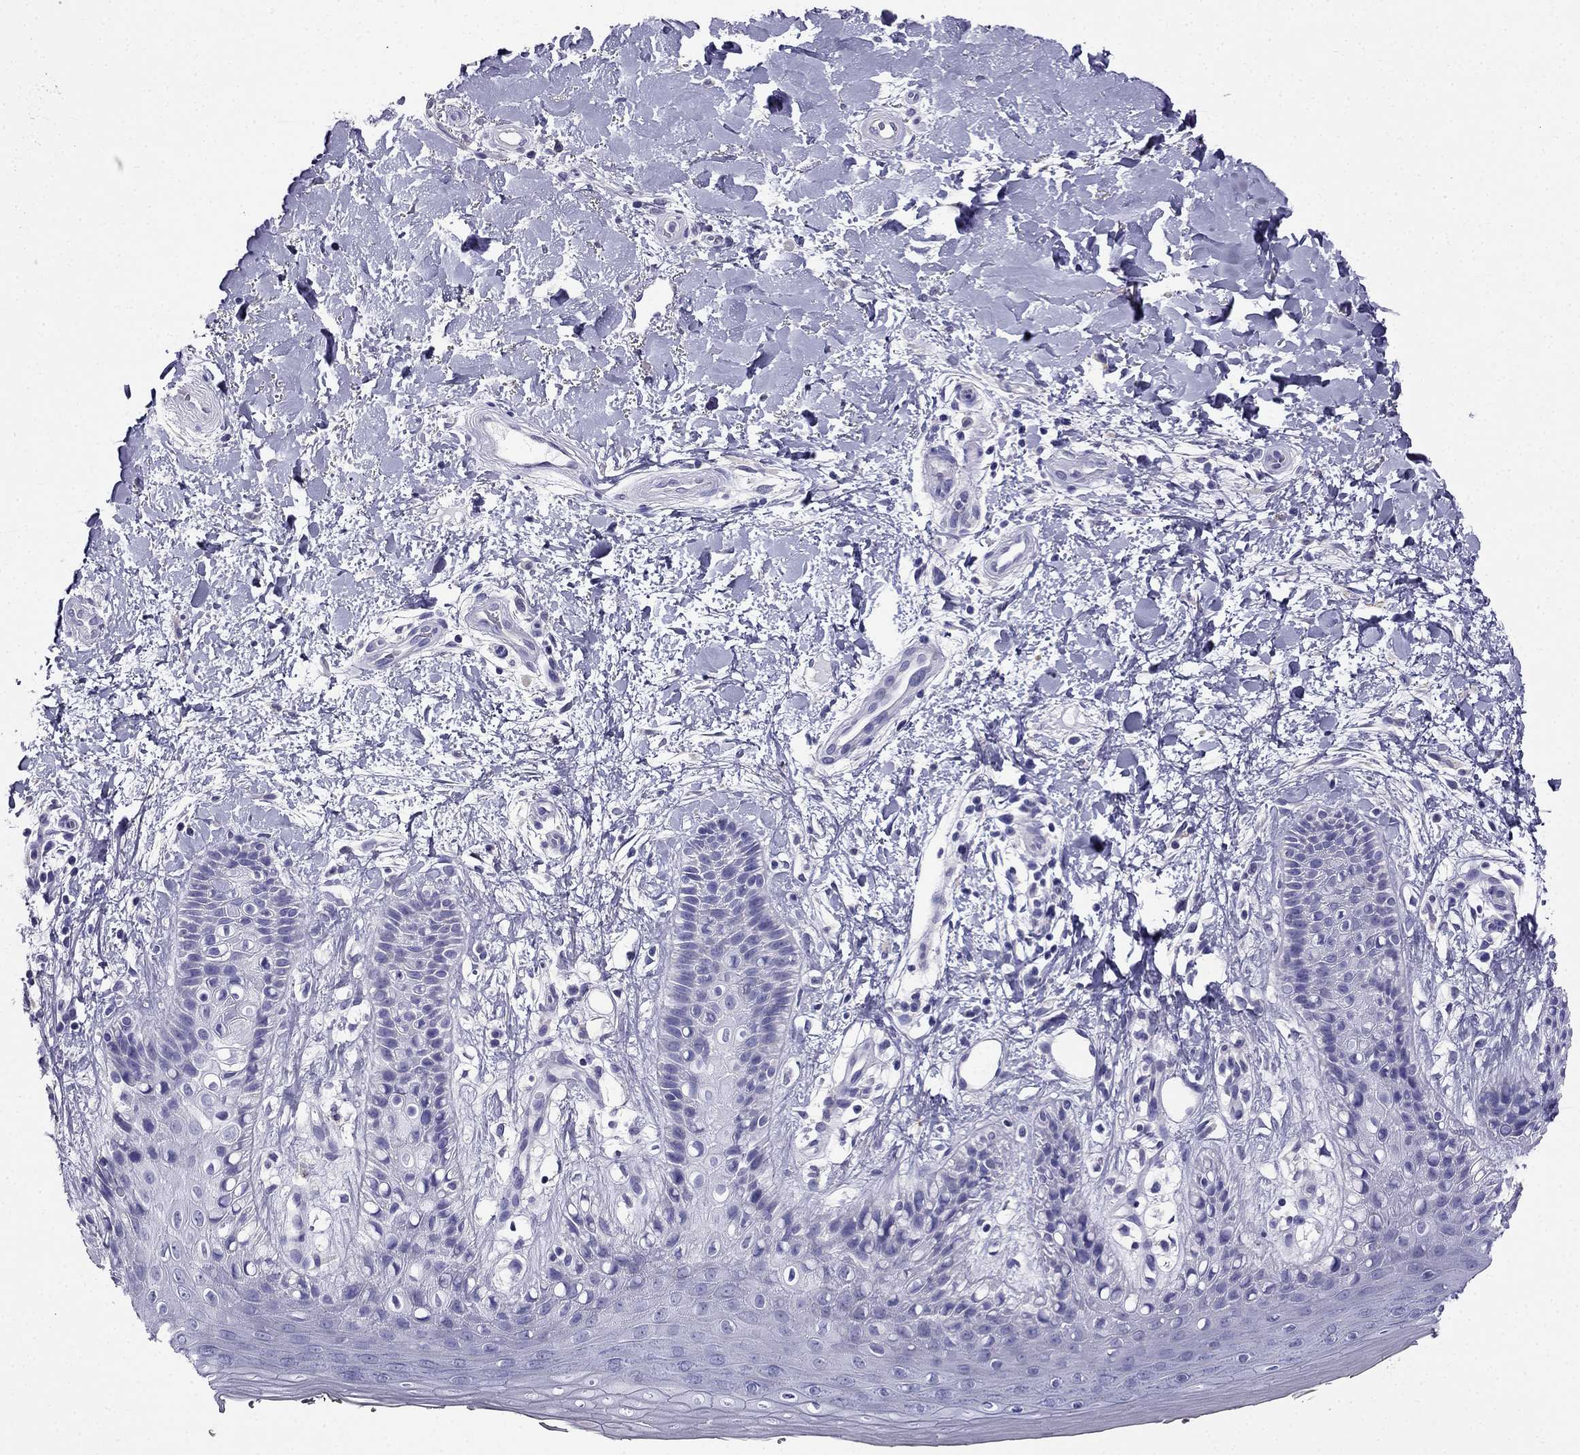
{"staining": {"intensity": "negative", "quantity": "none", "location": "none"}, "tissue": "skin", "cell_type": "Epidermal cells", "image_type": "normal", "snomed": [{"axis": "morphology", "description": "Normal tissue, NOS"}, {"axis": "topography", "description": "Anal"}], "caption": "This is an immunohistochemistry image of unremarkable human skin. There is no positivity in epidermal cells.", "gene": "PTH", "patient": {"sex": "male", "age": 36}}